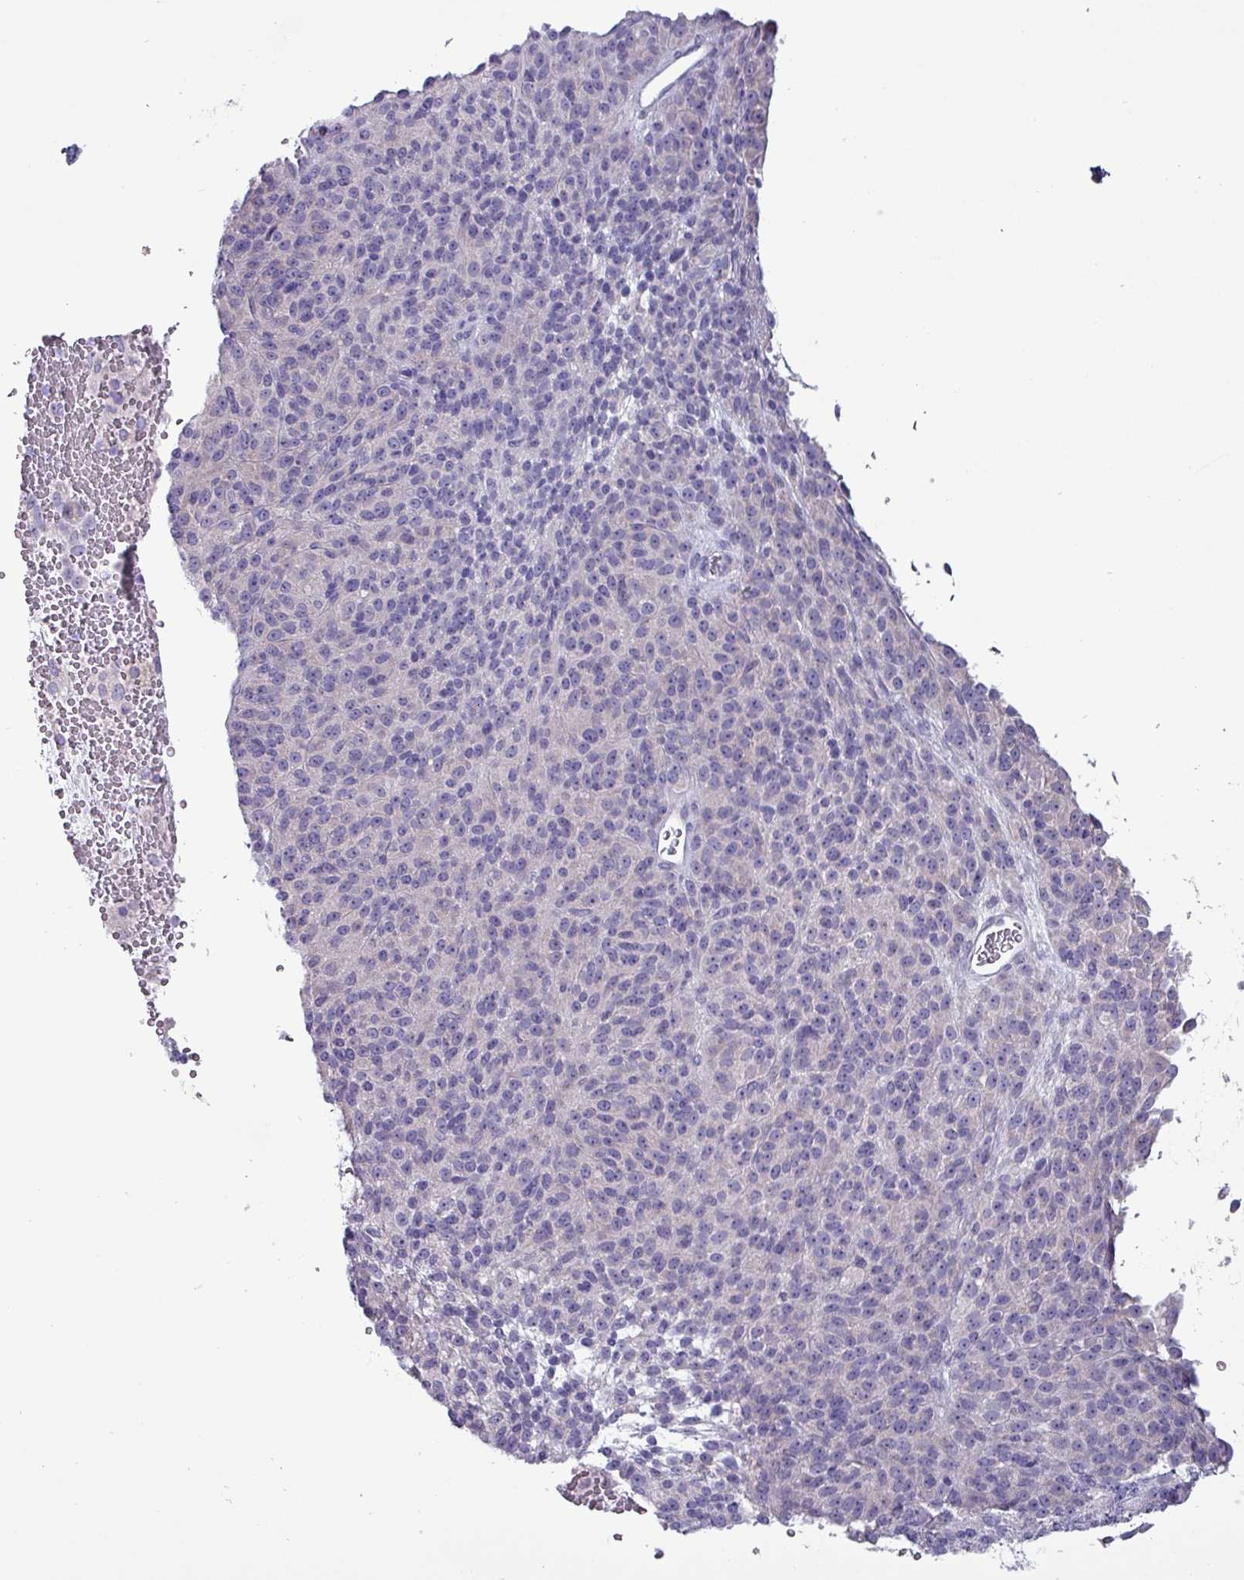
{"staining": {"intensity": "negative", "quantity": "none", "location": "none"}, "tissue": "melanoma", "cell_type": "Tumor cells", "image_type": "cancer", "snomed": [{"axis": "morphology", "description": "Malignant melanoma, Metastatic site"}, {"axis": "topography", "description": "Brain"}], "caption": "Micrograph shows no protein positivity in tumor cells of melanoma tissue. (Stains: DAB immunohistochemistry with hematoxylin counter stain, Microscopy: brightfield microscopy at high magnification).", "gene": "HSD3B7", "patient": {"sex": "female", "age": 56}}